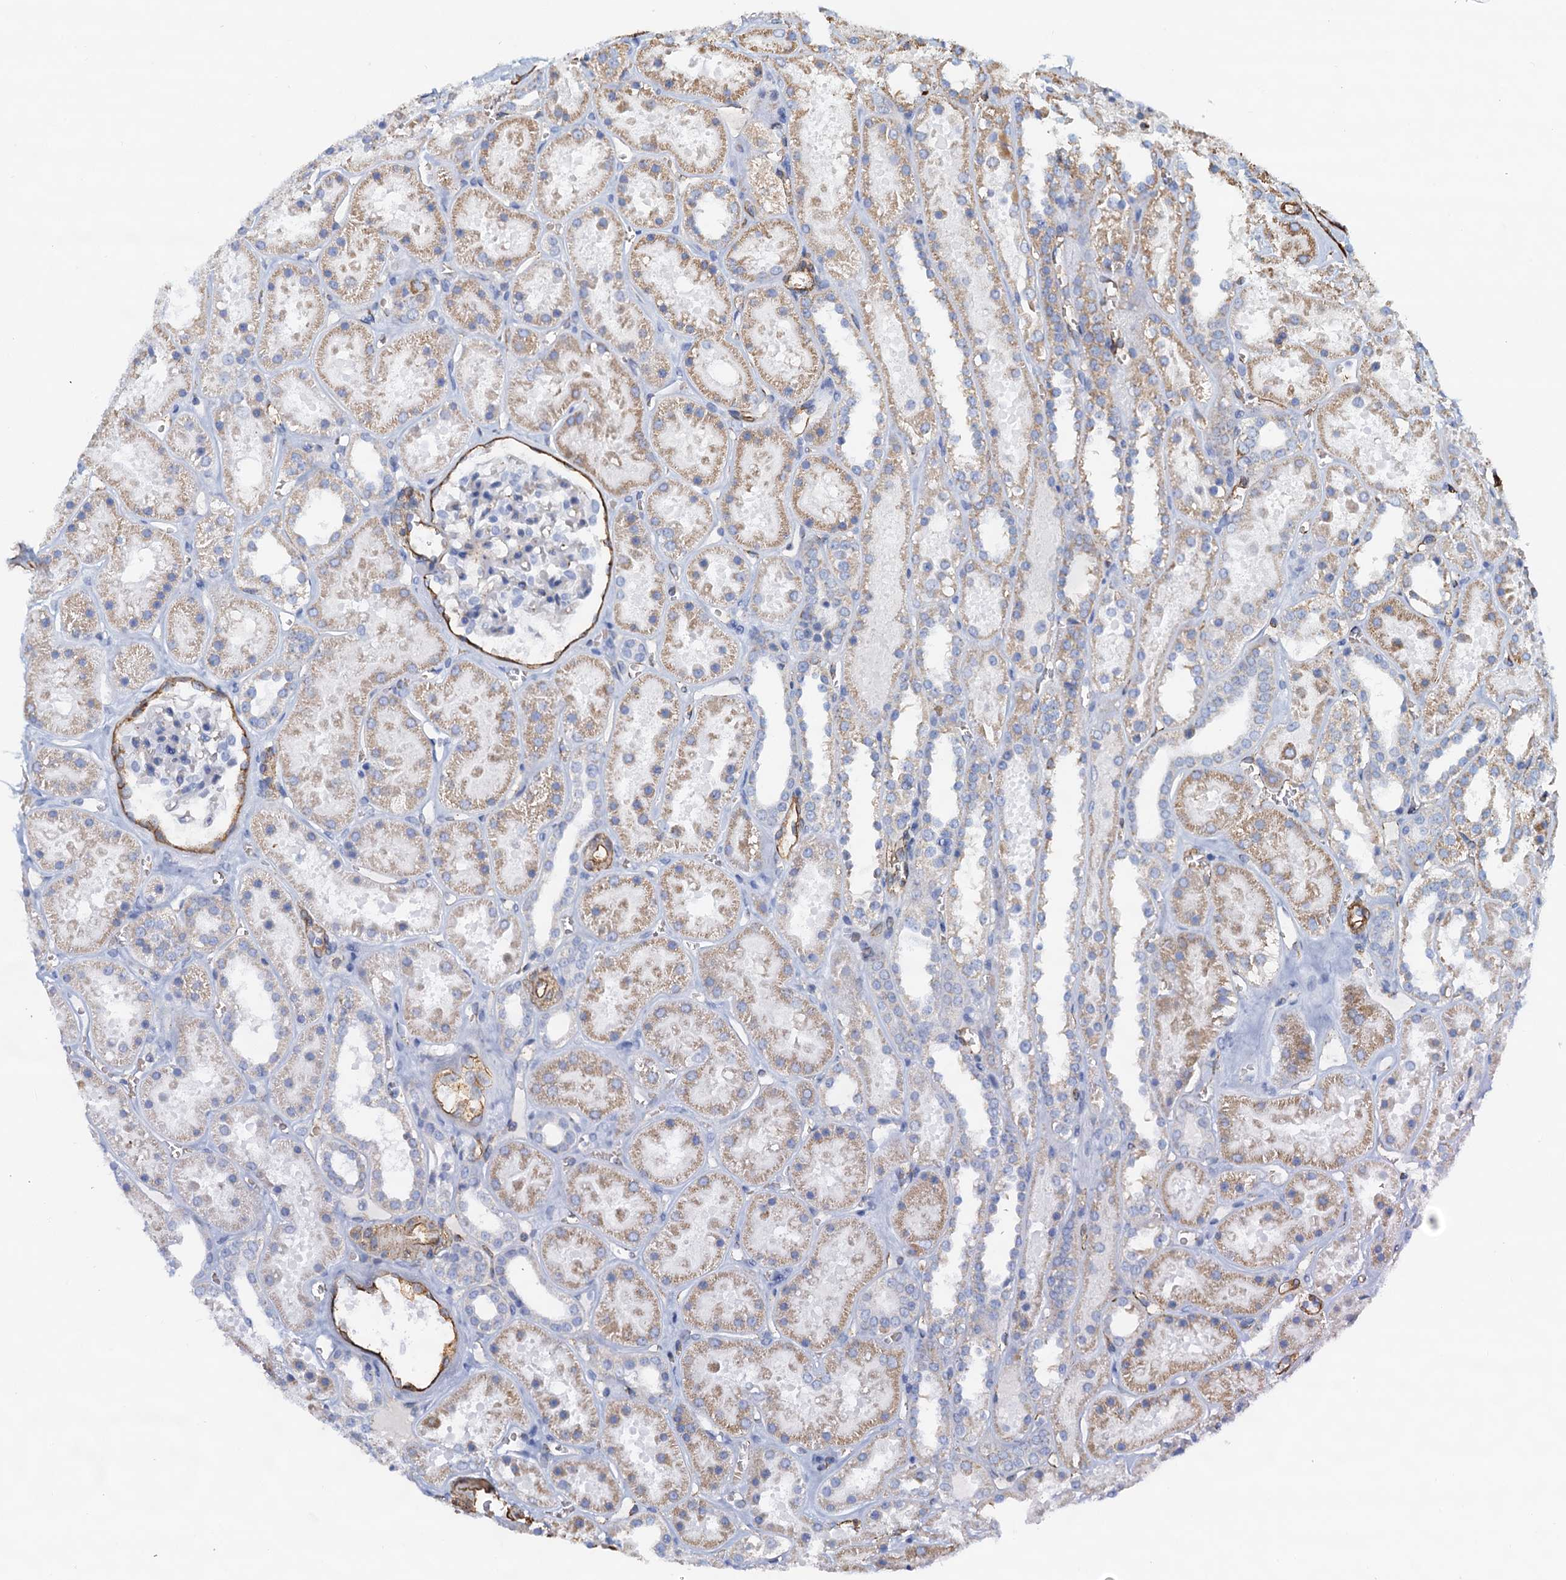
{"staining": {"intensity": "moderate", "quantity": "<25%", "location": "cytoplasmic/membranous"}, "tissue": "kidney", "cell_type": "Cells in glomeruli", "image_type": "normal", "snomed": [{"axis": "morphology", "description": "Normal tissue, NOS"}, {"axis": "topography", "description": "Kidney"}], "caption": "Immunohistochemical staining of benign kidney displays moderate cytoplasmic/membranous protein expression in approximately <25% of cells in glomeruli. (Stains: DAB (3,3'-diaminobenzidine) in brown, nuclei in blue, Microscopy: brightfield microscopy at high magnification).", "gene": "DGKG", "patient": {"sex": "female", "age": 41}}